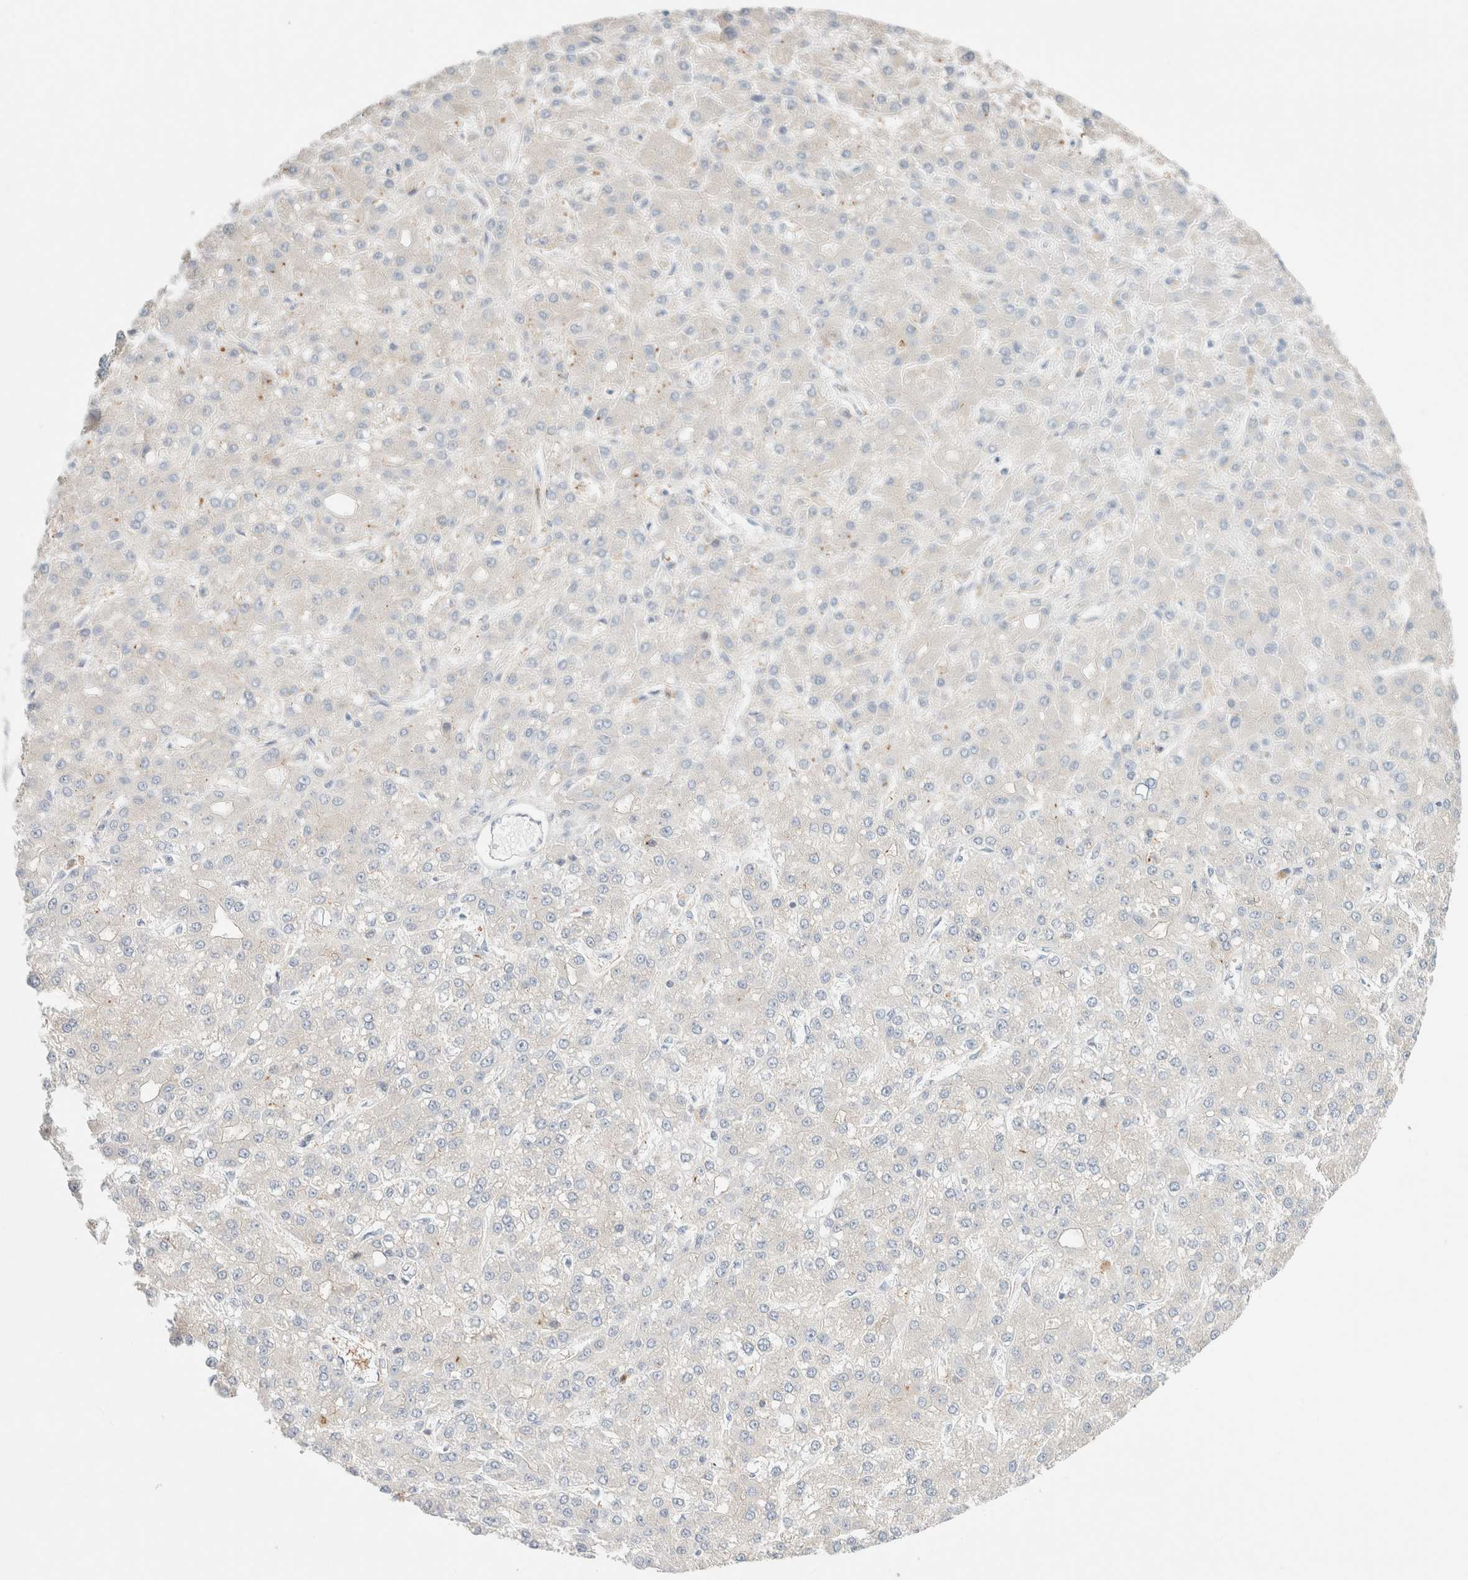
{"staining": {"intensity": "weak", "quantity": "<25%", "location": "cytoplasmic/membranous"}, "tissue": "liver cancer", "cell_type": "Tumor cells", "image_type": "cancer", "snomed": [{"axis": "morphology", "description": "Carcinoma, Hepatocellular, NOS"}, {"axis": "topography", "description": "Liver"}], "caption": "Photomicrograph shows no significant protein positivity in tumor cells of hepatocellular carcinoma (liver).", "gene": "UNC13B", "patient": {"sex": "male", "age": 67}}